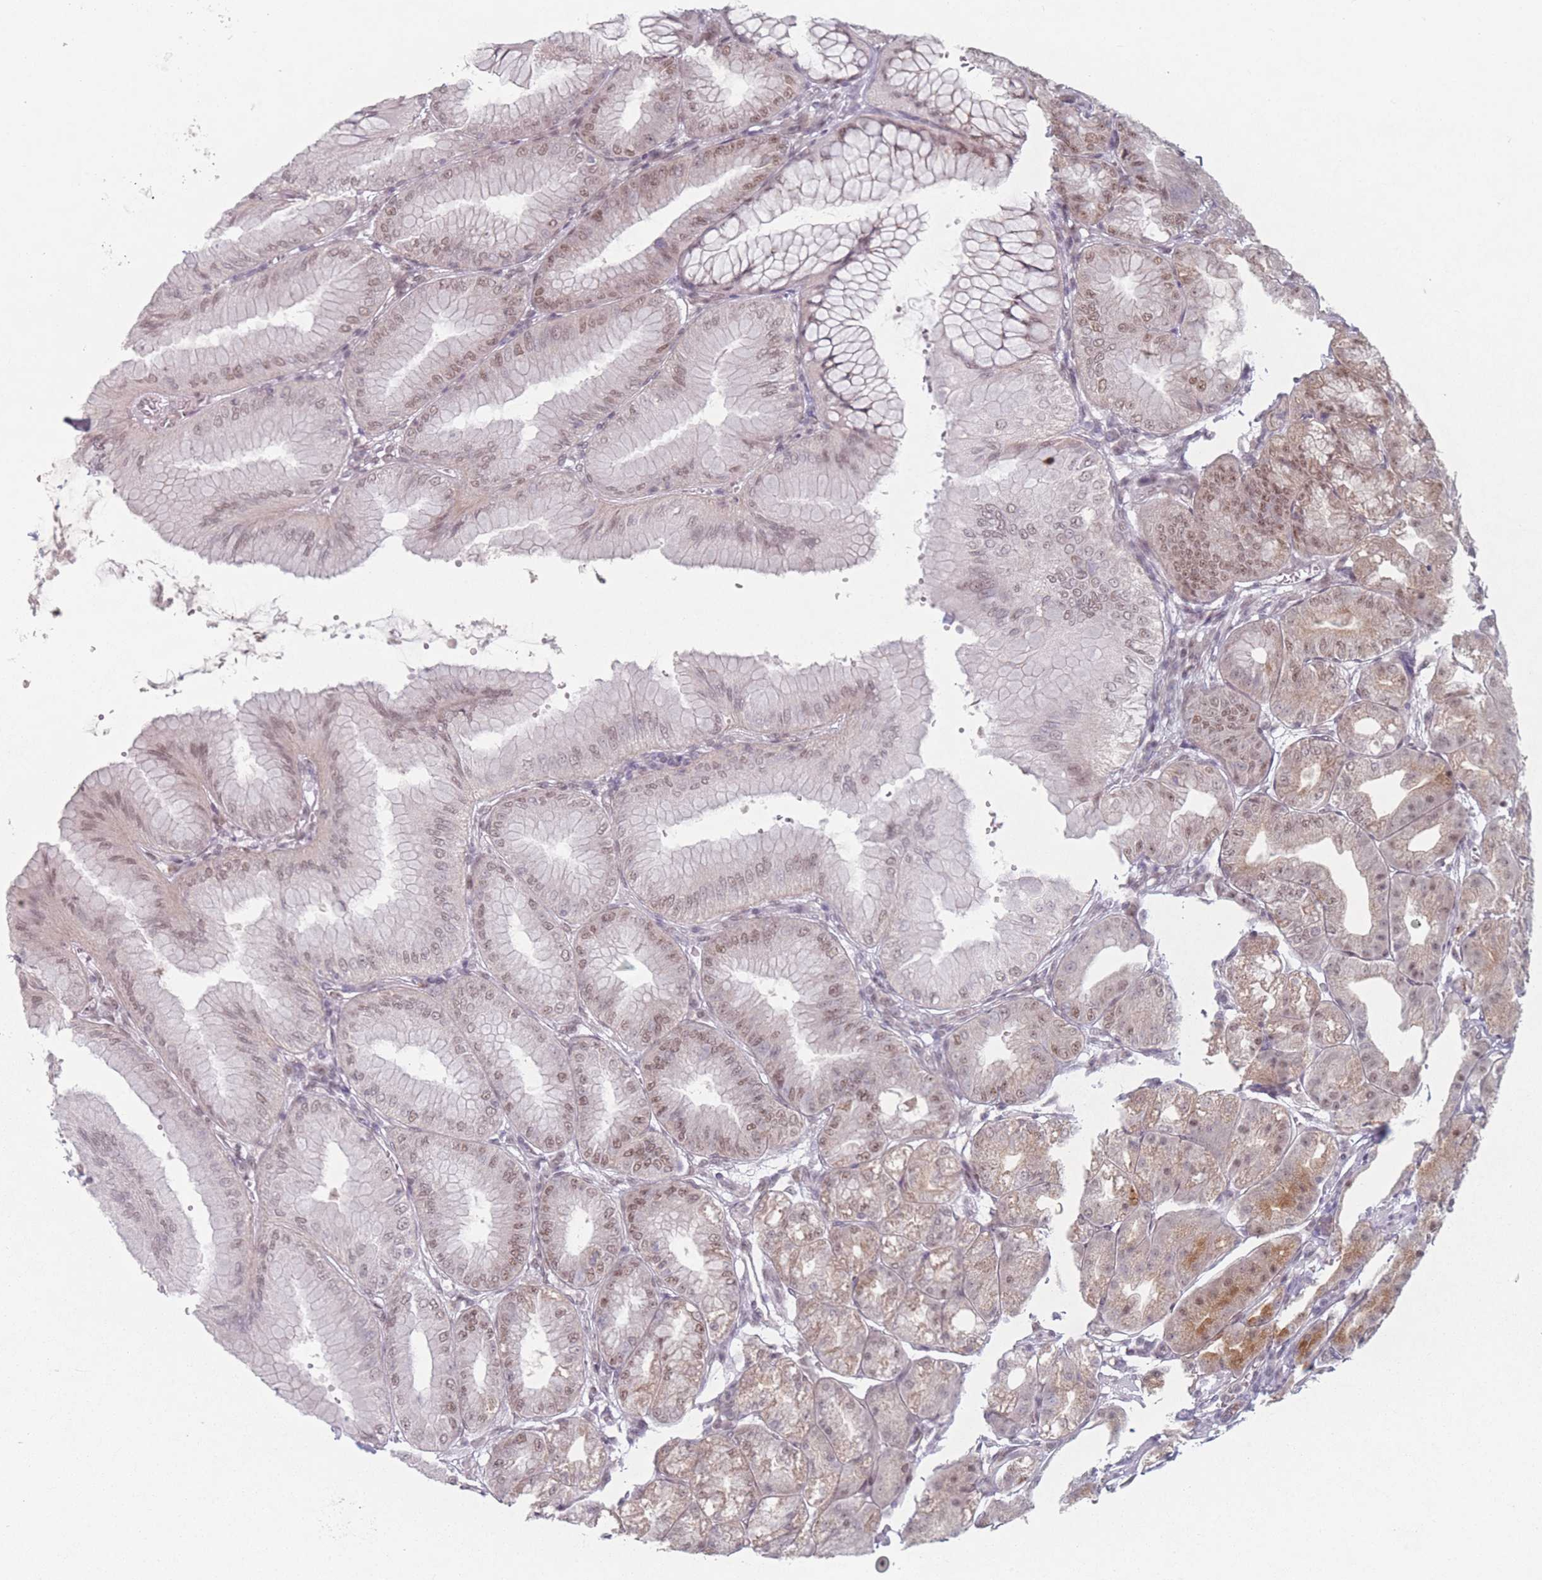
{"staining": {"intensity": "moderate", "quantity": ">75%", "location": "nuclear"}, "tissue": "stomach", "cell_type": "Glandular cells", "image_type": "normal", "snomed": [{"axis": "morphology", "description": "Normal tissue, NOS"}, {"axis": "topography", "description": "Stomach, lower"}], "caption": "Protein staining shows moderate nuclear expression in approximately >75% of glandular cells in unremarkable stomach.", "gene": "ZC3H14", "patient": {"sex": "male", "age": 71}}